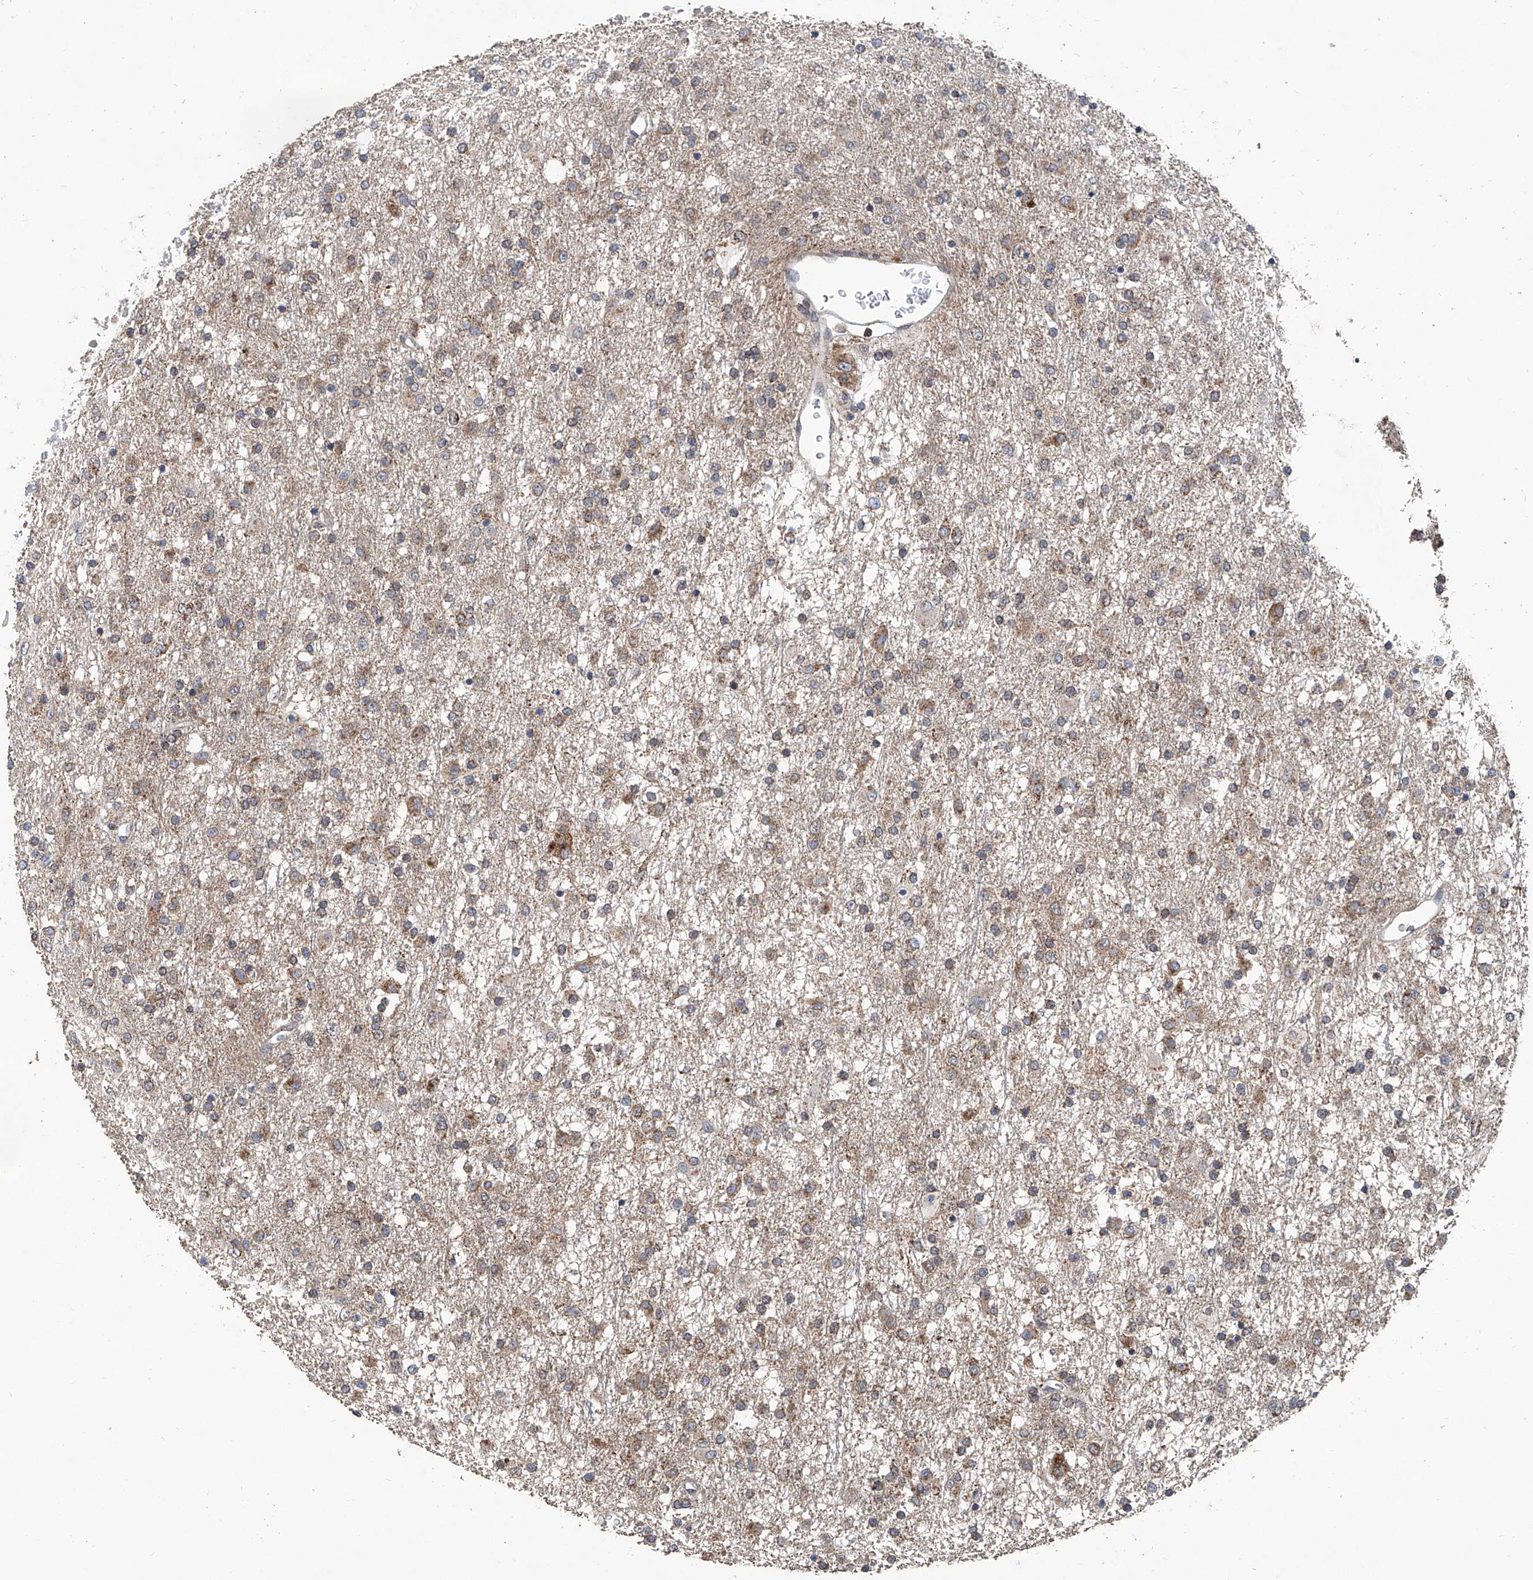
{"staining": {"intensity": "moderate", "quantity": "25%-75%", "location": "cytoplasmic/membranous"}, "tissue": "glioma", "cell_type": "Tumor cells", "image_type": "cancer", "snomed": [{"axis": "morphology", "description": "Glioma, malignant, Low grade"}, {"axis": "topography", "description": "Brain"}], "caption": "Protein staining of glioma tissue reveals moderate cytoplasmic/membranous expression in about 25%-75% of tumor cells. The staining was performed using DAB (3,3'-diaminobenzidine), with brown indicating positive protein expression. Nuclei are stained blue with hematoxylin.", "gene": "BCKDHB", "patient": {"sex": "male", "age": 65}}